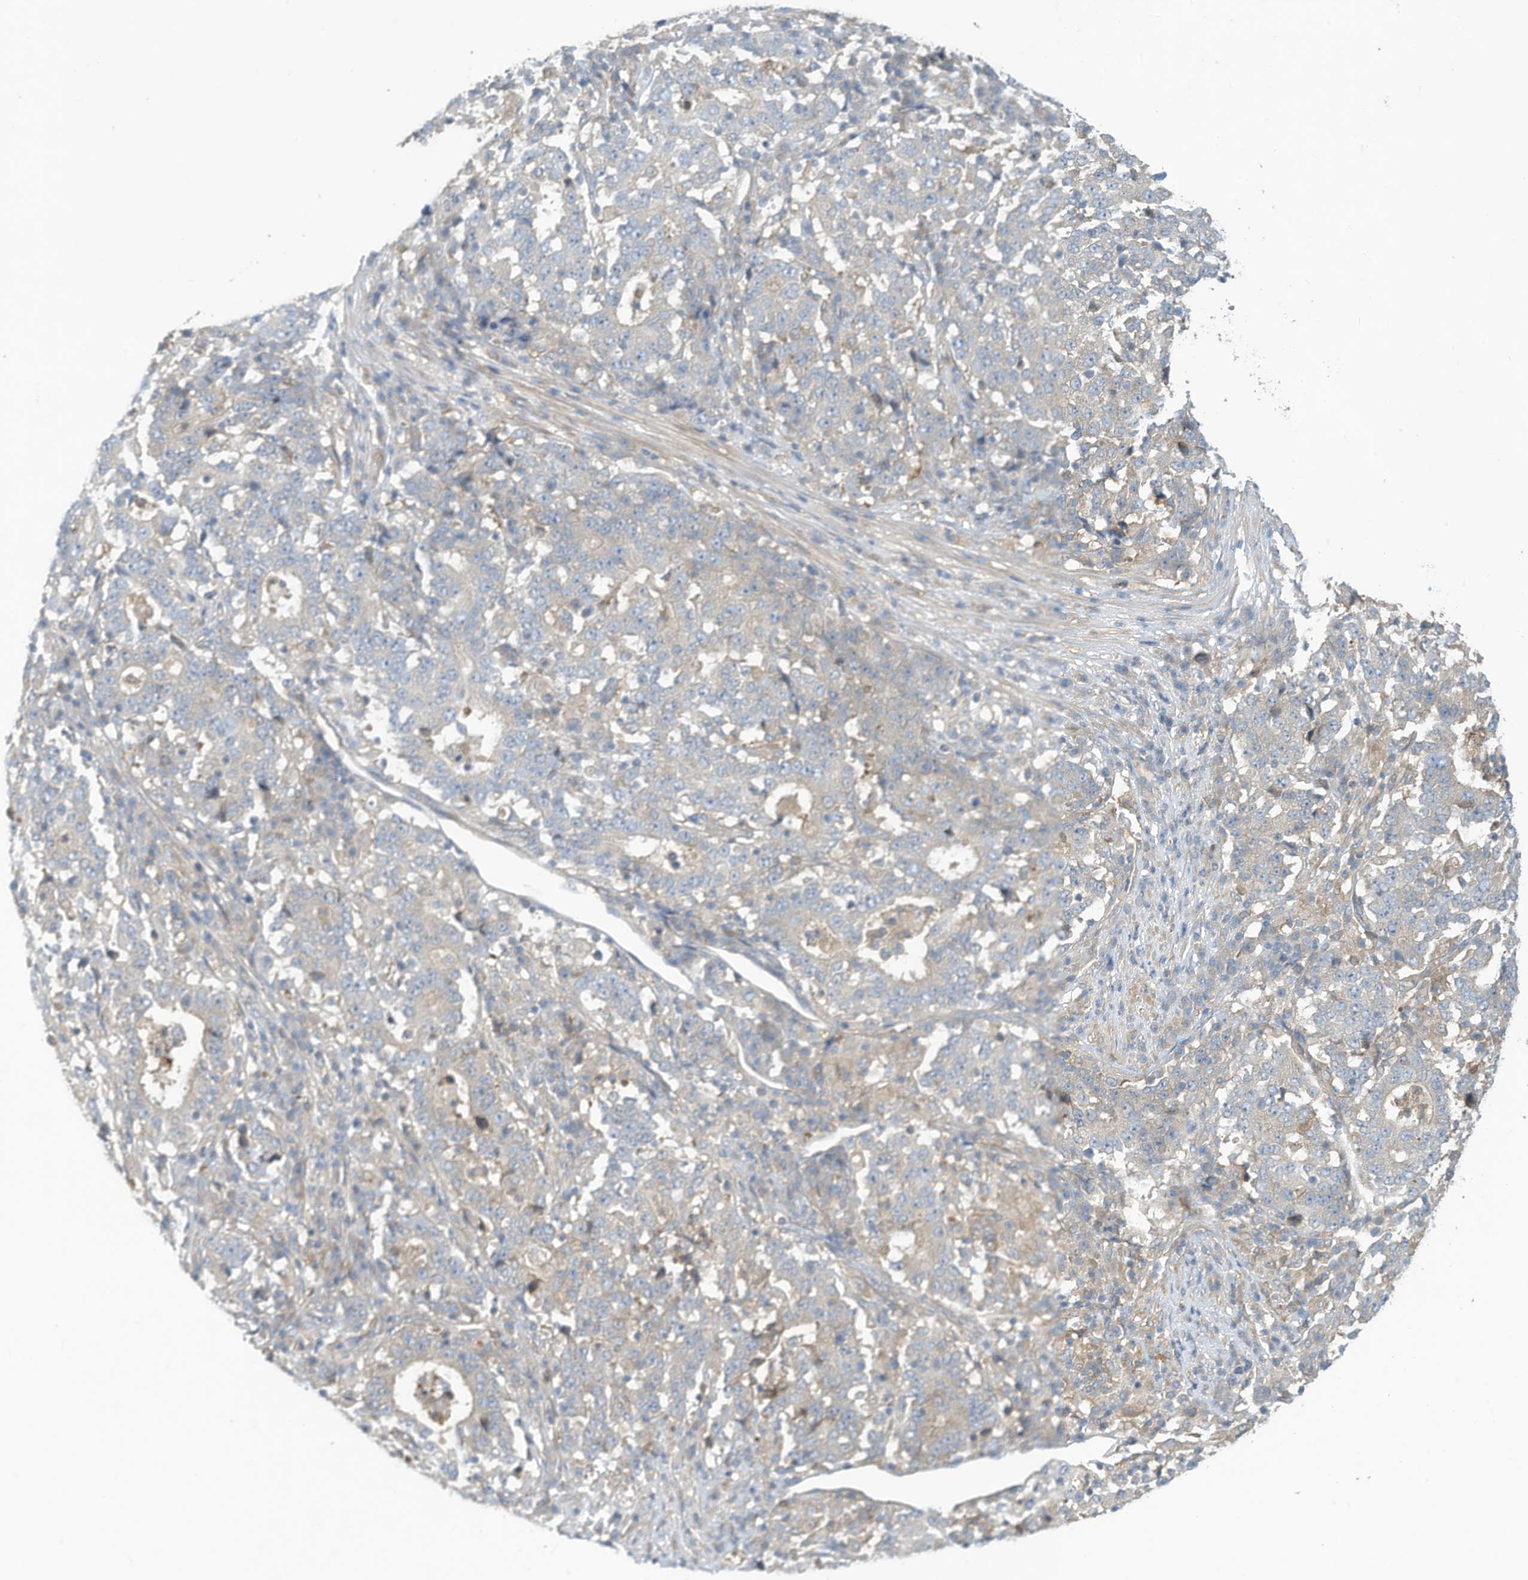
{"staining": {"intensity": "moderate", "quantity": "<25%", "location": "cytoplasmic/membranous"}, "tissue": "stomach cancer", "cell_type": "Tumor cells", "image_type": "cancer", "snomed": [{"axis": "morphology", "description": "Adenocarcinoma, NOS"}, {"axis": "topography", "description": "Stomach"}], "caption": "DAB immunohistochemical staining of human stomach adenocarcinoma shows moderate cytoplasmic/membranous protein positivity in about <25% of tumor cells.", "gene": "ADI1", "patient": {"sex": "male", "age": 59}}